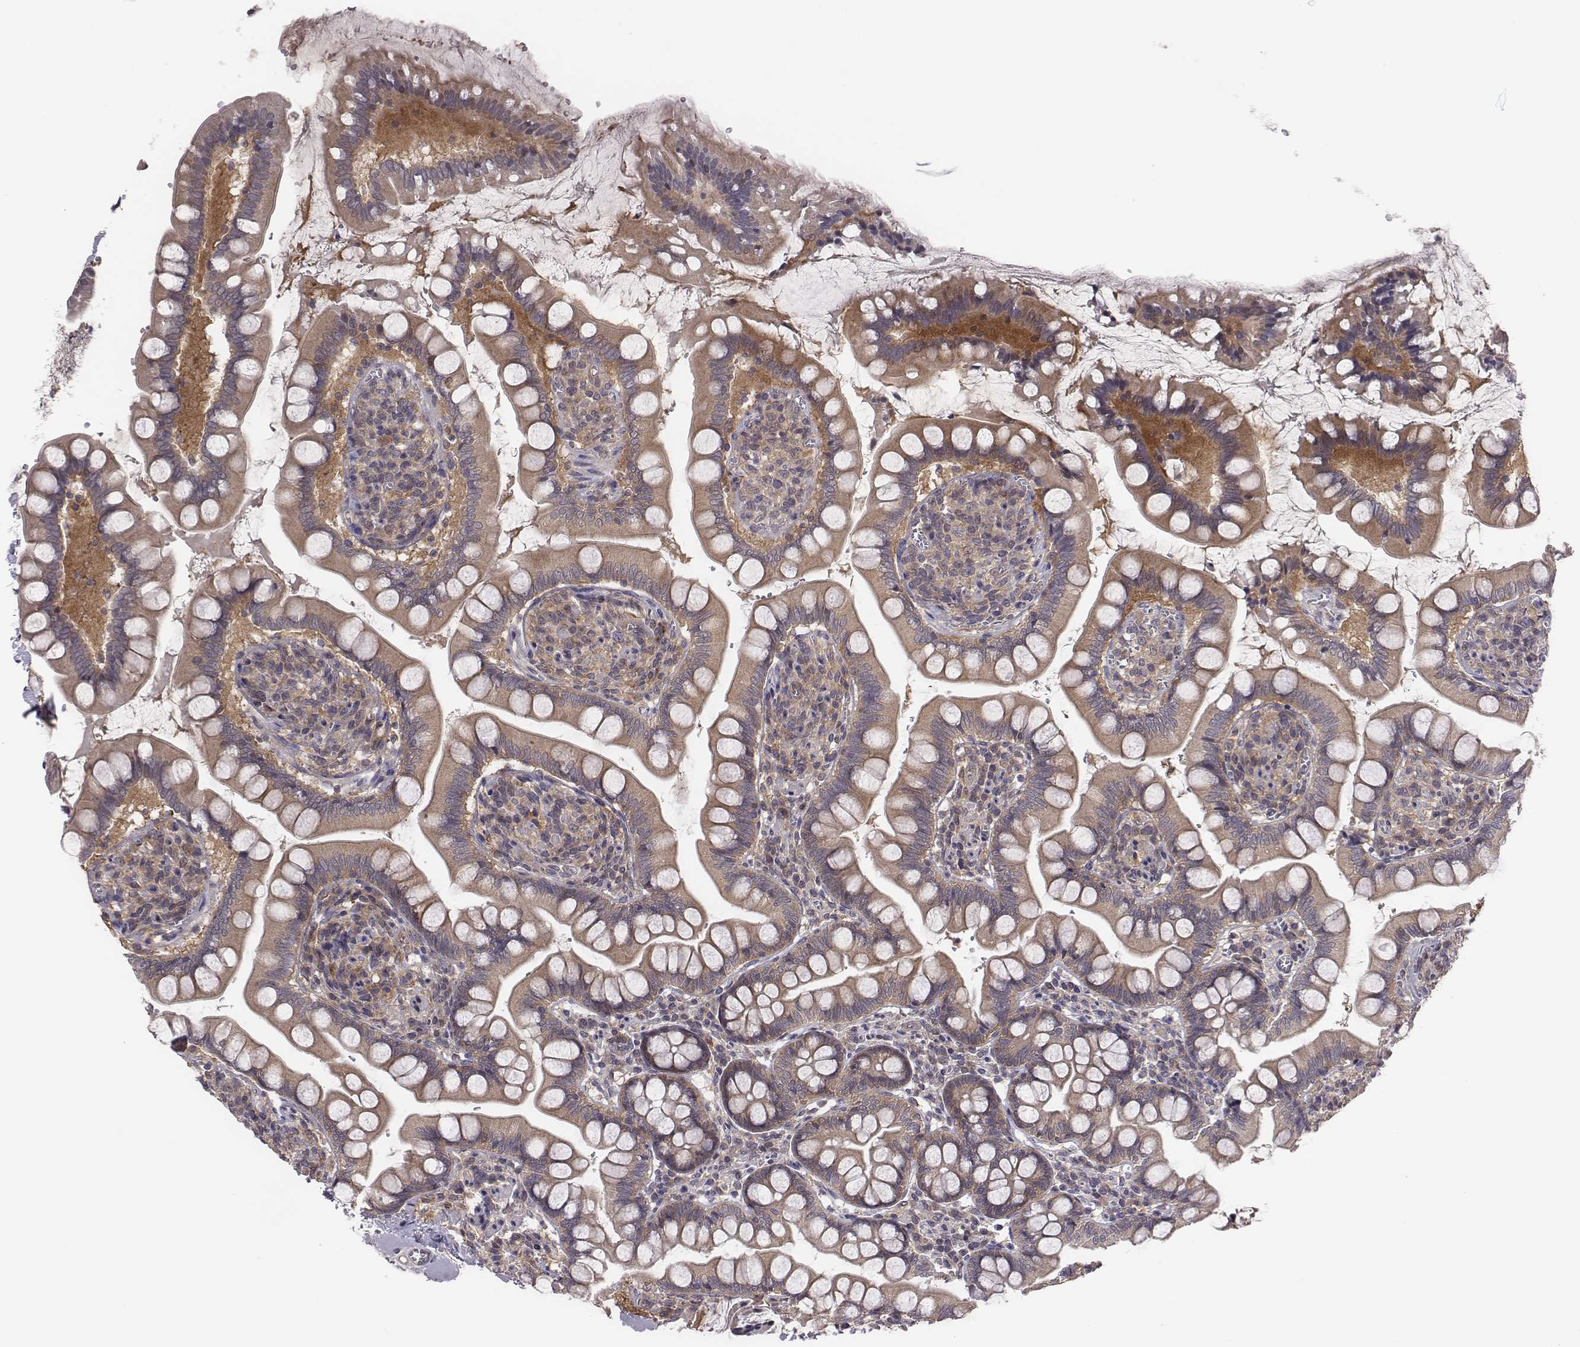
{"staining": {"intensity": "weak", "quantity": ">75%", "location": "cytoplasmic/membranous"}, "tissue": "small intestine", "cell_type": "Glandular cells", "image_type": "normal", "snomed": [{"axis": "morphology", "description": "Normal tissue, NOS"}, {"axis": "topography", "description": "Small intestine"}], "caption": "Small intestine stained for a protein (brown) exhibits weak cytoplasmic/membranous positive expression in approximately >75% of glandular cells.", "gene": "SMURF2", "patient": {"sex": "female", "age": 56}}